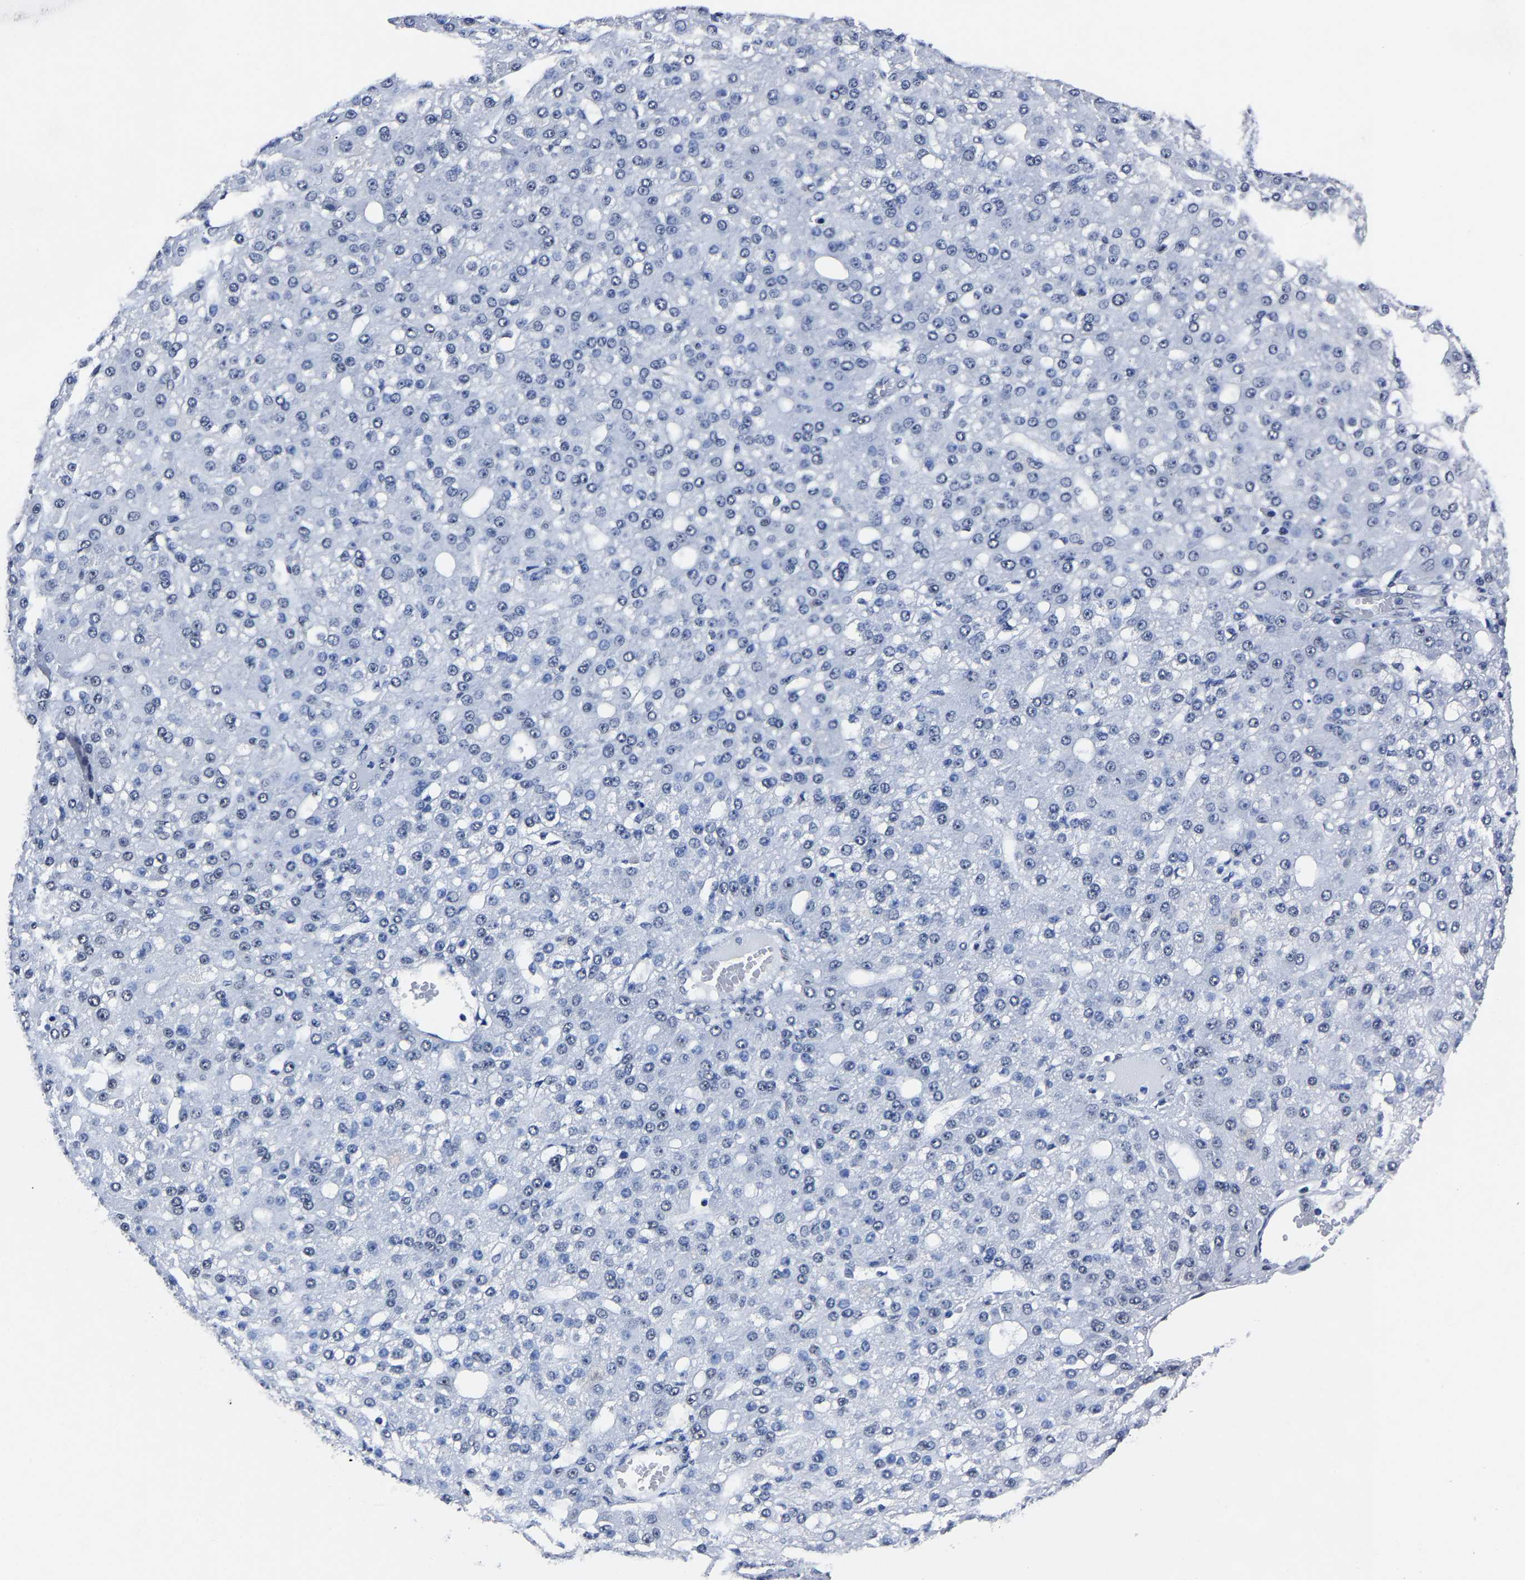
{"staining": {"intensity": "negative", "quantity": "none", "location": "none"}, "tissue": "liver cancer", "cell_type": "Tumor cells", "image_type": "cancer", "snomed": [{"axis": "morphology", "description": "Carcinoma, Hepatocellular, NOS"}, {"axis": "topography", "description": "Liver"}], "caption": "DAB (3,3'-diaminobenzidine) immunohistochemical staining of human liver cancer (hepatocellular carcinoma) exhibits no significant staining in tumor cells. (DAB (3,3'-diaminobenzidine) IHC visualized using brightfield microscopy, high magnification).", "gene": "RBM45", "patient": {"sex": "male", "age": 67}}